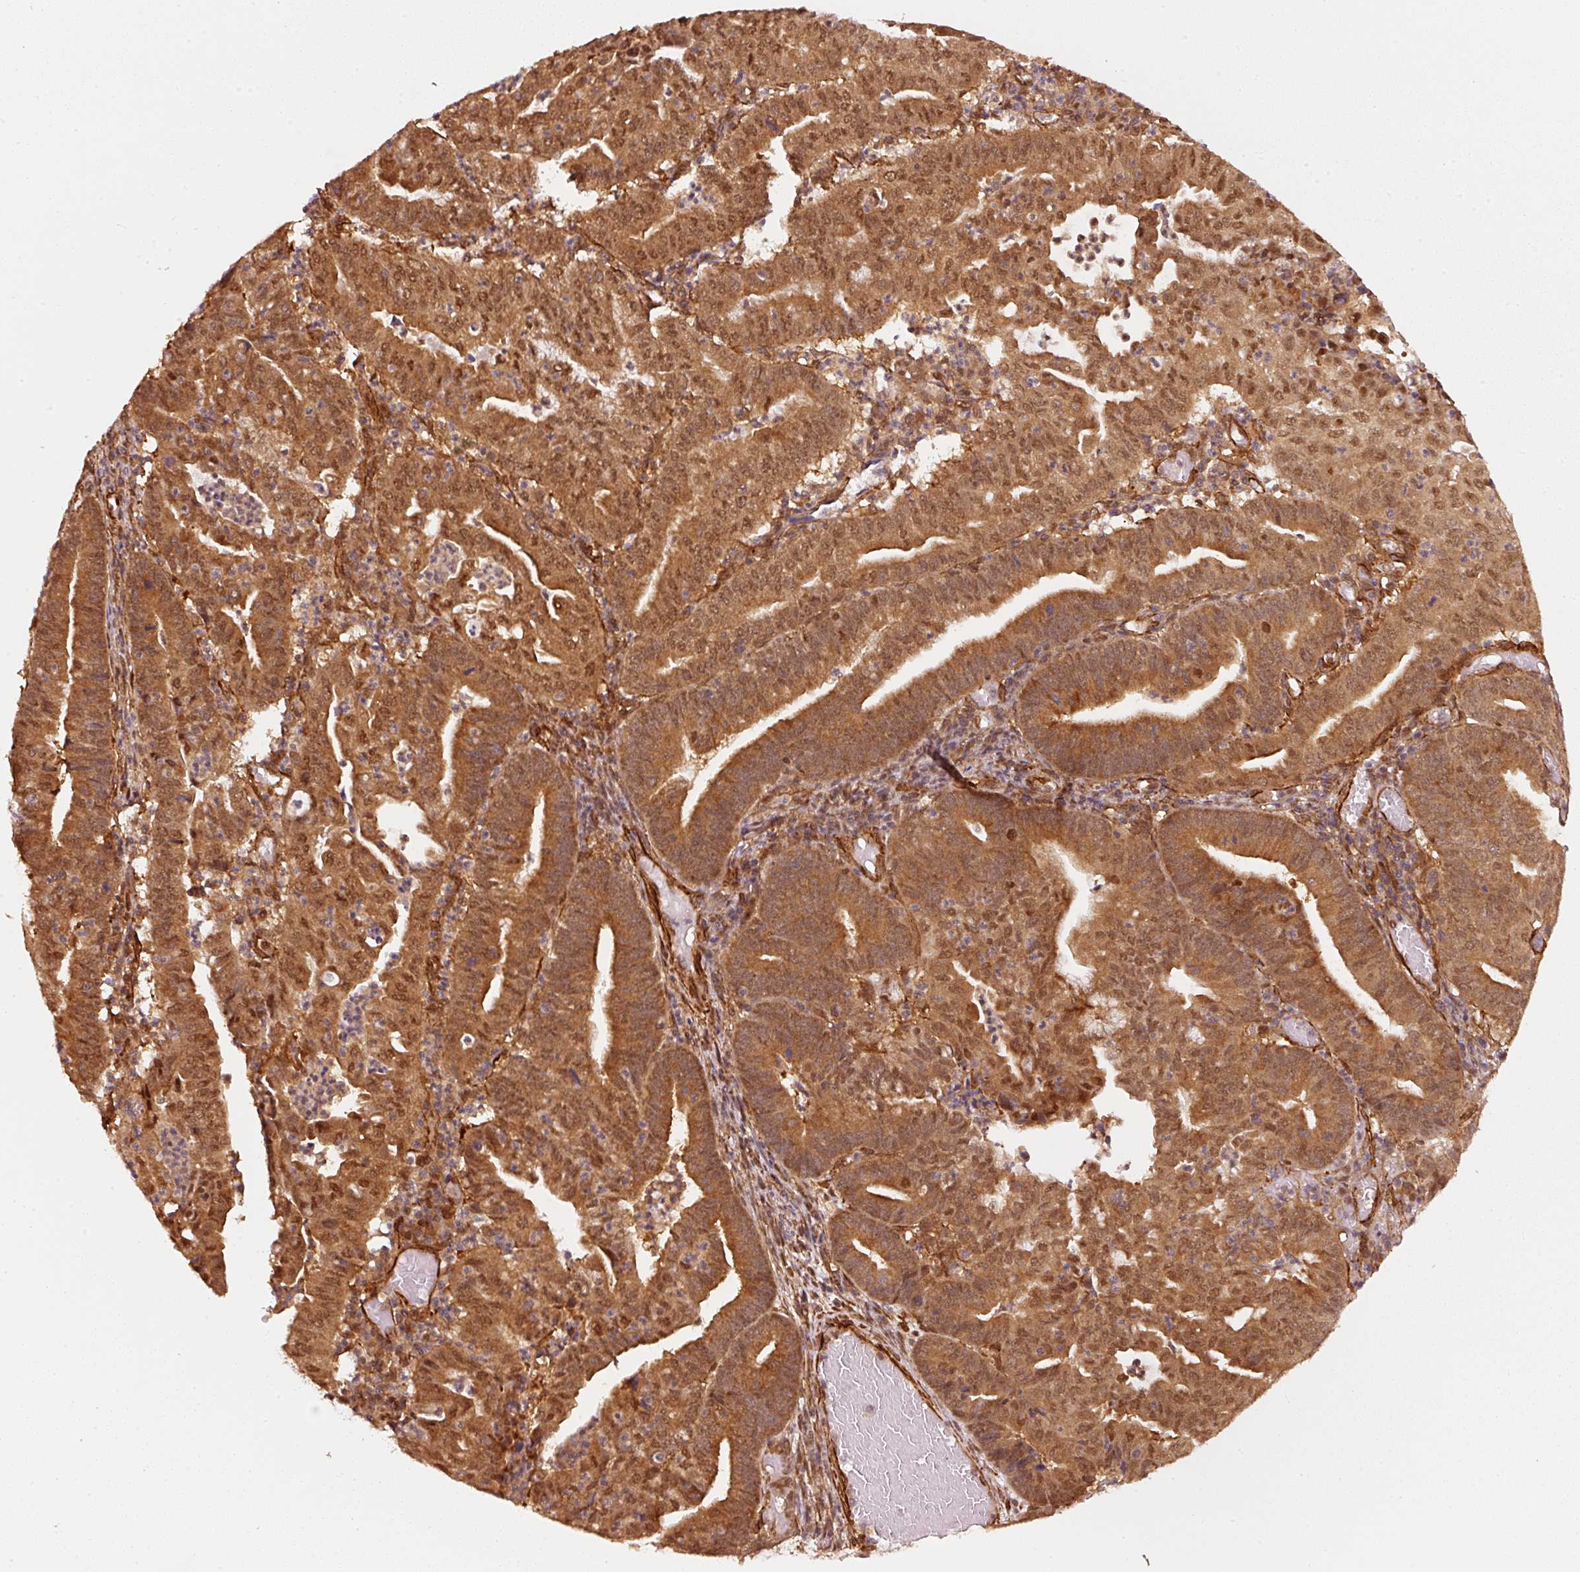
{"staining": {"intensity": "moderate", "quantity": ">75%", "location": "cytoplasmic/membranous,nuclear"}, "tissue": "endometrial cancer", "cell_type": "Tumor cells", "image_type": "cancer", "snomed": [{"axis": "morphology", "description": "Adenocarcinoma, NOS"}, {"axis": "topography", "description": "Endometrium"}], "caption": "Moderate cytoplasmic/membranous and nuclear protein positivity is identified in approximately >75% of tumor cells in endometrial cancer.", "gene": "PSMD1", "patient": {"sex": "female", "age": 60}}